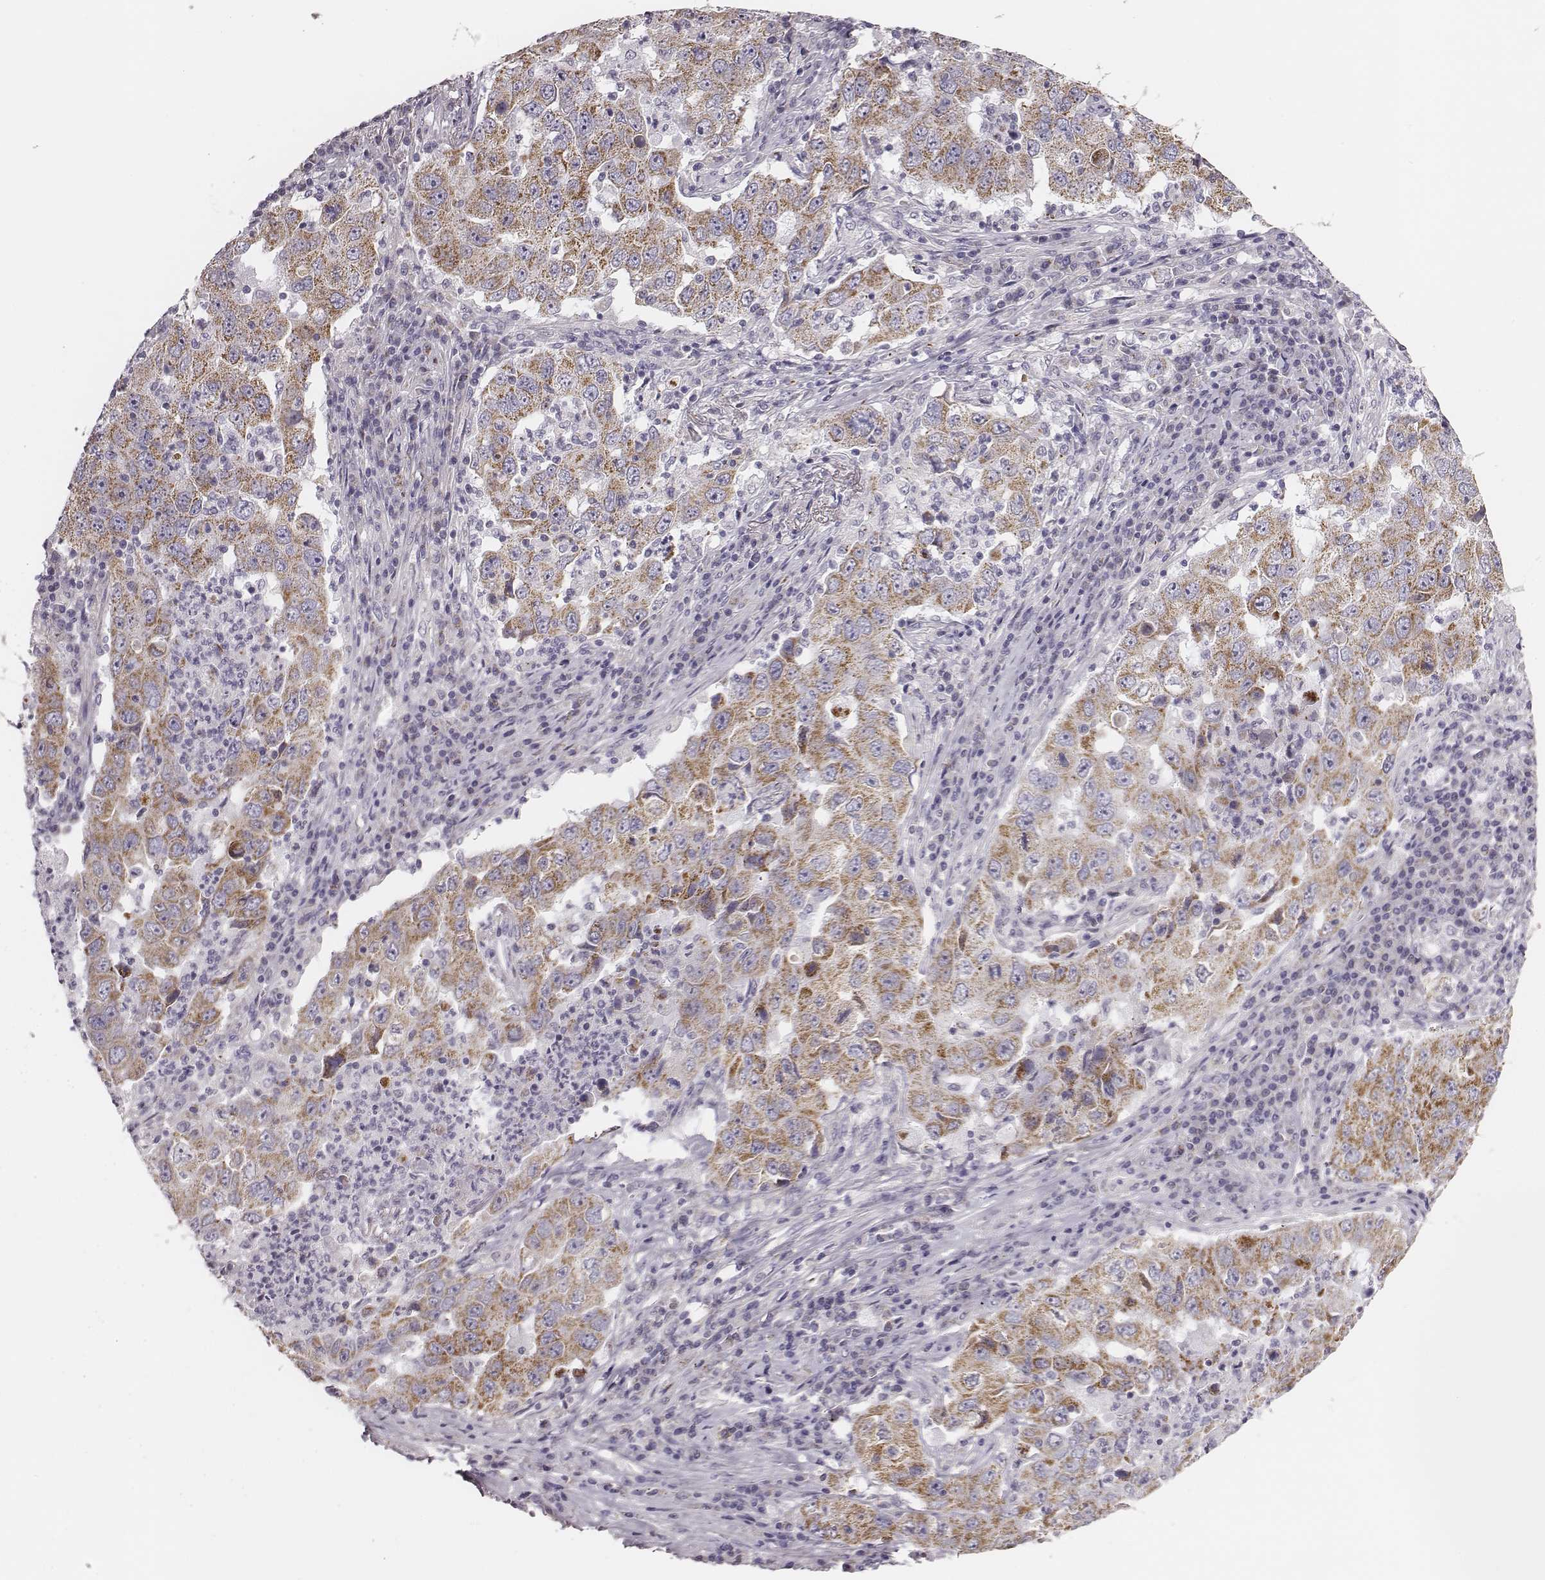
{"staining": {"intensity": "moderate", "quantity": ">75%", "location": "cytoplasmic/membranous"}, "tissue": "lung cancer", "cell_type": "Tumor cells", "image_type": "cancer", "snomed": [{"axis": "morphology", "description": "Adenocarcinoma, NOS"}, {"axis": "topography", "description": "Lung"}], "caption": "Moderate cytoplasmic/membranous staining for a protein is seen in approximately >75% of tumor cells of lung adenocarcinoma using immunohistochemistry.", "gene": "UBL4B", "patient": {"sex": "male", "age": 73}}